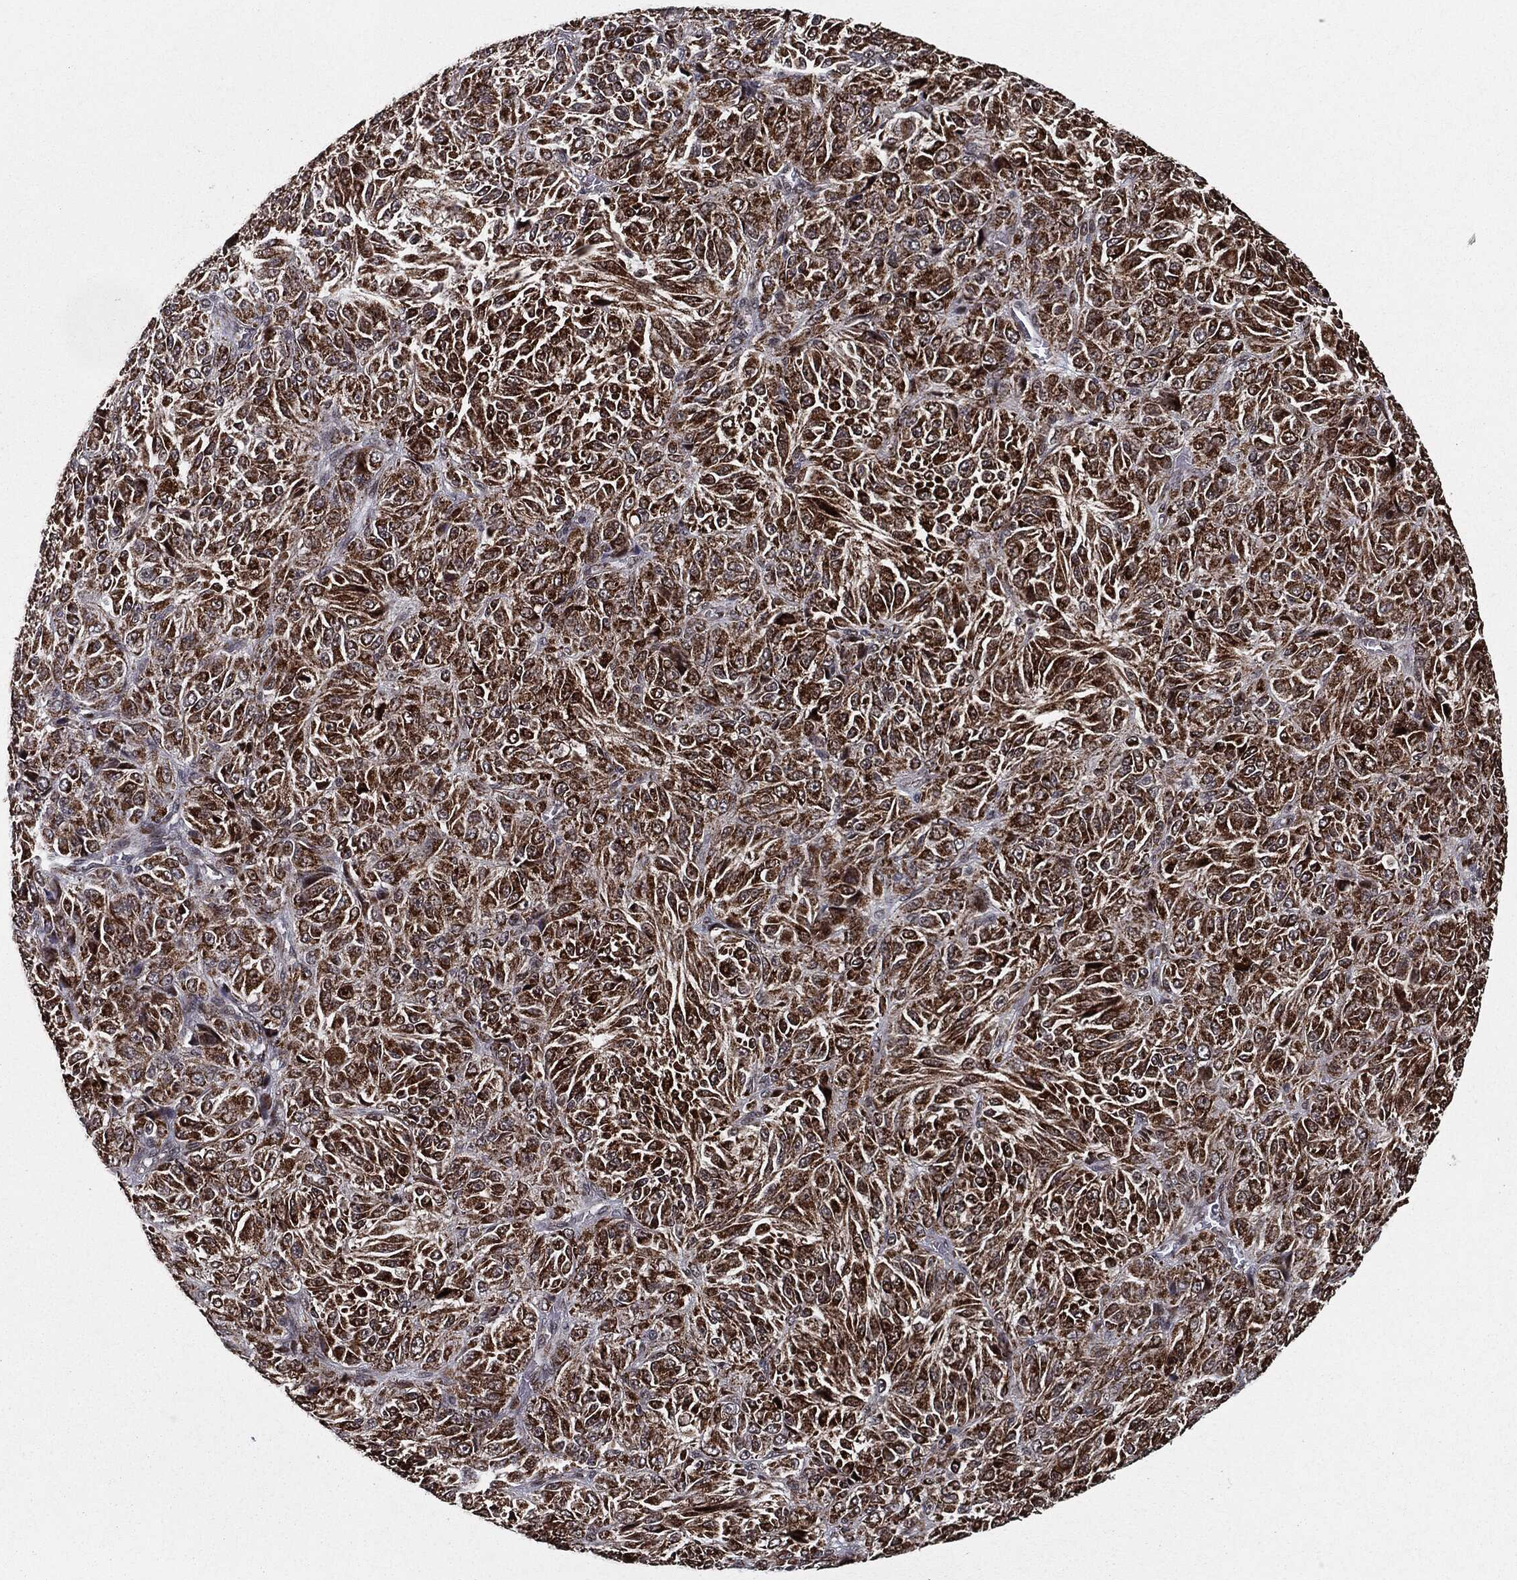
{"staining": {"intensity": "strong", "quantity": ">75%", "location": "cytoplasmic/membranous"}, "tissue": "melanoma", "cell_type": "Tumor cells", "image_type": "cancer", "snomed": [{"axis": "morphology", "description": "Malignant melanoma, Metastatic site"}, {"axis": "topography", "description": "Brain"}], "caption": "Immunohistochemical staining of malignant melanoma (metastatic site) displays high levels of strong cytoplasmic/membranous protein positivity in about >75% of tumor cells.", "gene": "CHCHD2", "patient": {"sex": "female", "age": 56}}